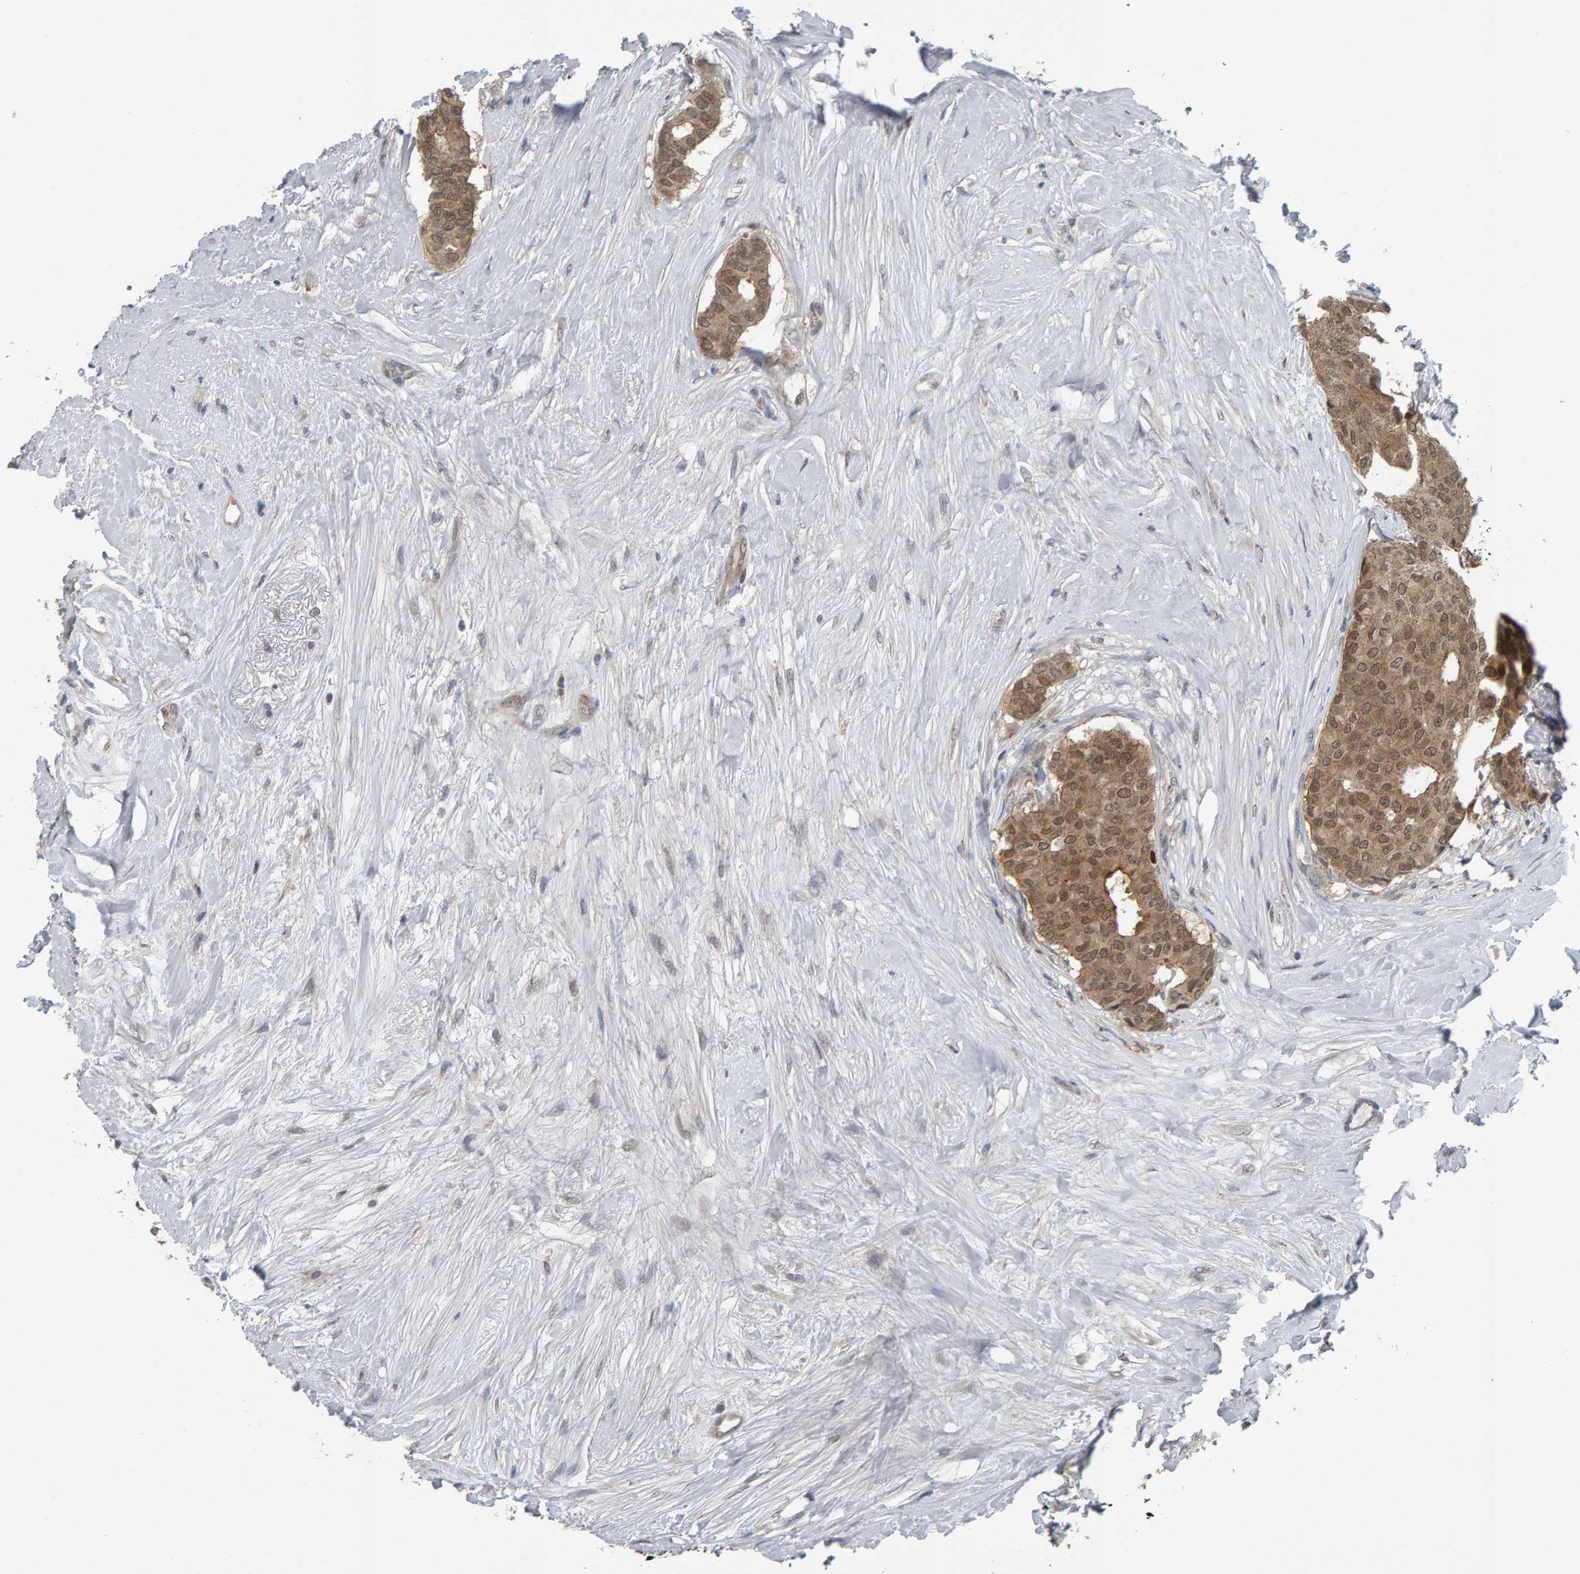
{"staining": {"intensity": "moderate", "quantity": ">75%", "location": "cytoplasmic/membranous,nuclear"}, "tissue": "breast cancer", "cell_type": "Tumor cells", "image_type": "cancer", "snomed": [{"axis": "morphology", "description": "Duct carcinoma"}, {"axis": "topography", "description": "Breast"}], "caption": "Breast cancer (infiltrating ductal carcinoma) stained with a brown dye displays moderate cytoplasmic/membranous and nuclear positive staining in approximately >75% of tumor cells.", "gene": "COASY", "patient": {"sex": "female", "age": 75}}